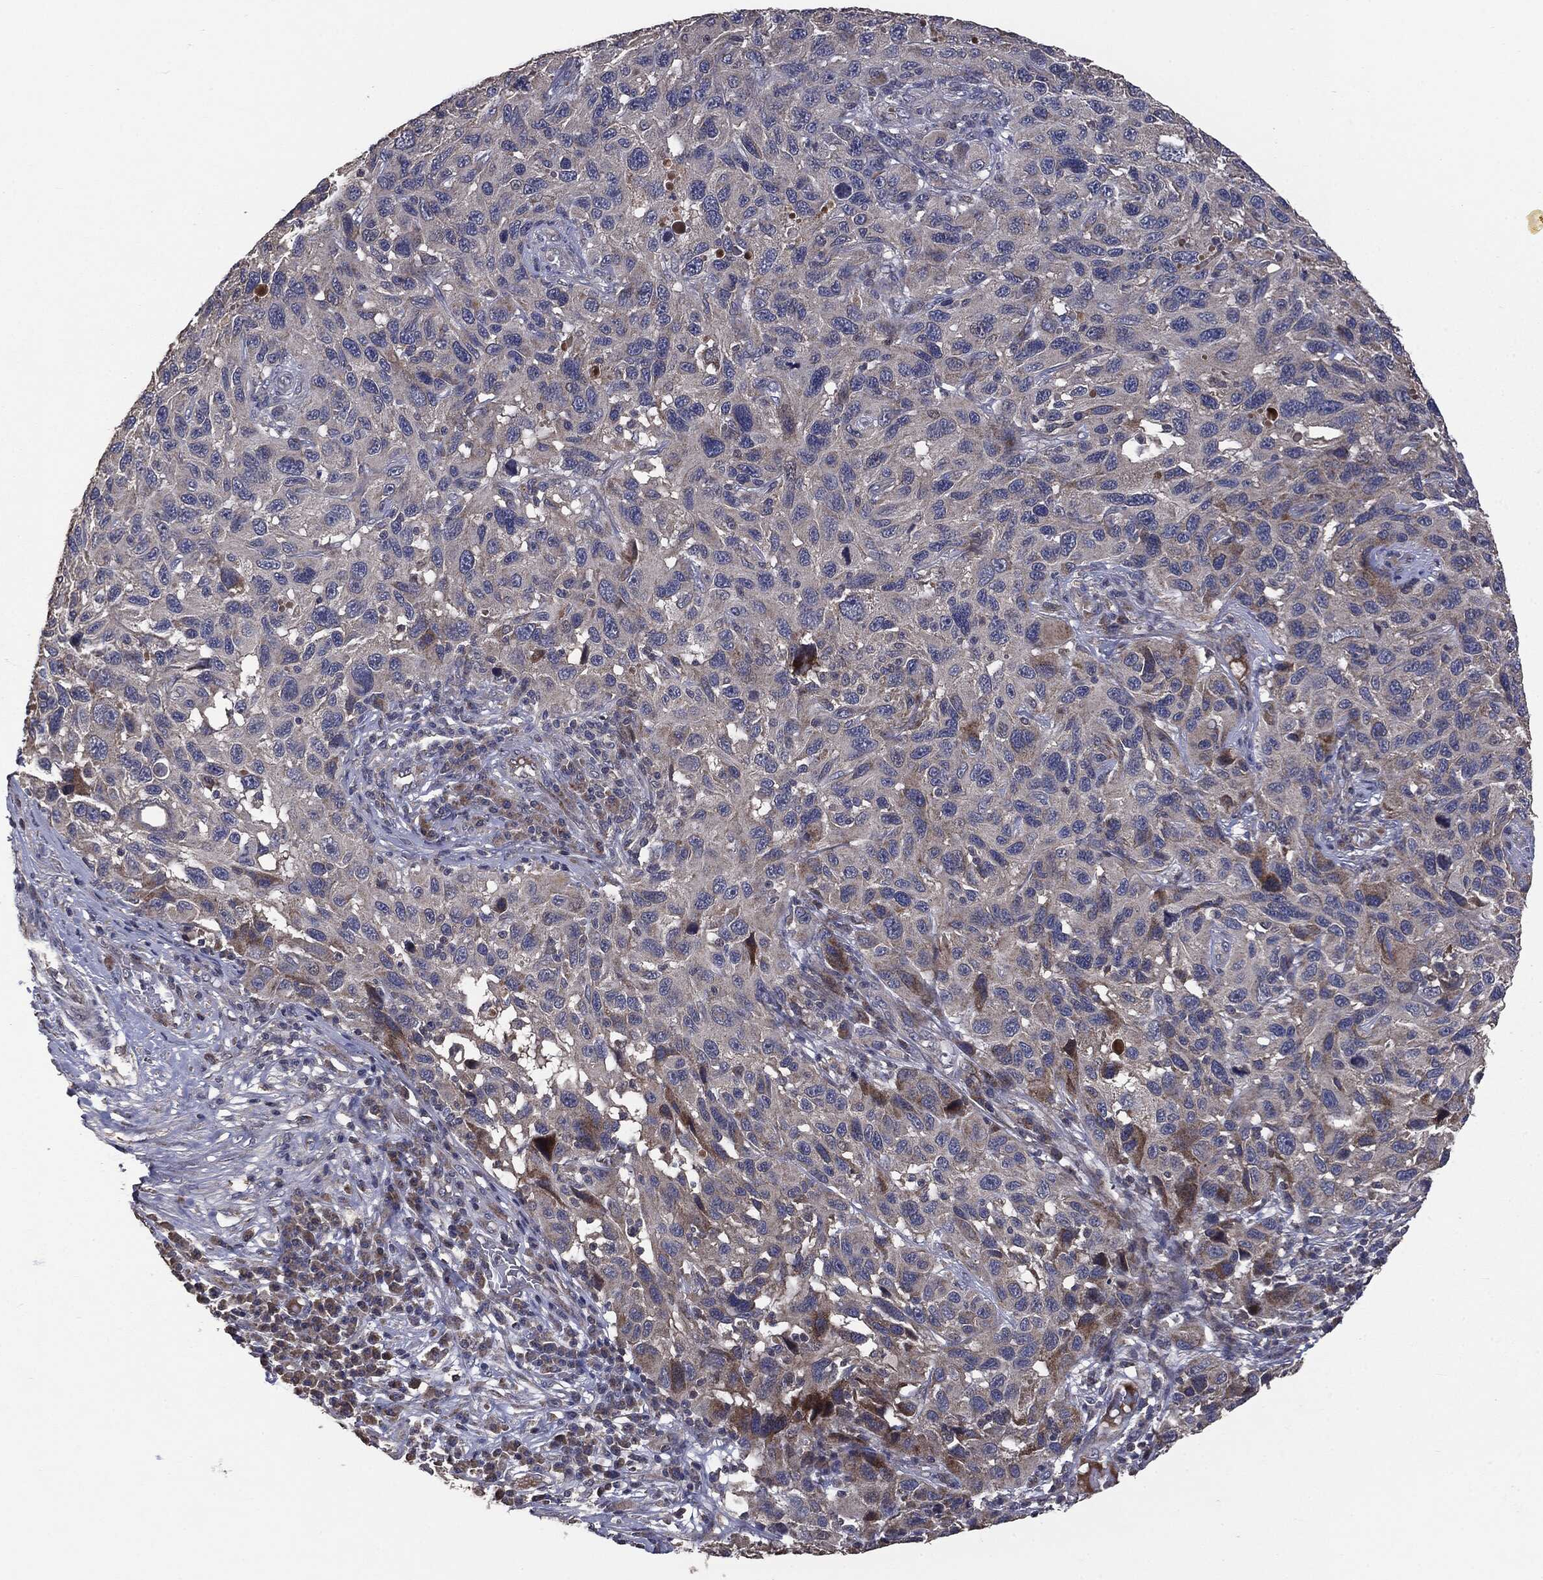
{"staining": {"intensity": "moderate", "quantity": "<25%", "location": "cytoplasmic/membranous"}, "tissue": "melanoma", "cell_type": "Tumor cells", "image_type": "cancer", "snomed": [{"axis": "morphology", "description": "Malignant melanoma, NOS"}, {"axis": "topography", "description": "Skin"}], "caption": "Immunohistochemistry staining of melanoma, which exhibits low levels of moderate cytoplasmic/membranous staining in approximately <25% of tumor cells indicating moderate cytoplasmic/membranous protein staining. The staining was performed using DAB (3,3'-diaminobenzidine) (brown) for protein detection and nuclei were counterstained in hematoxylin (blue).", "gene": "MTOR", "patient": {"sex": "male", "age": 53}}